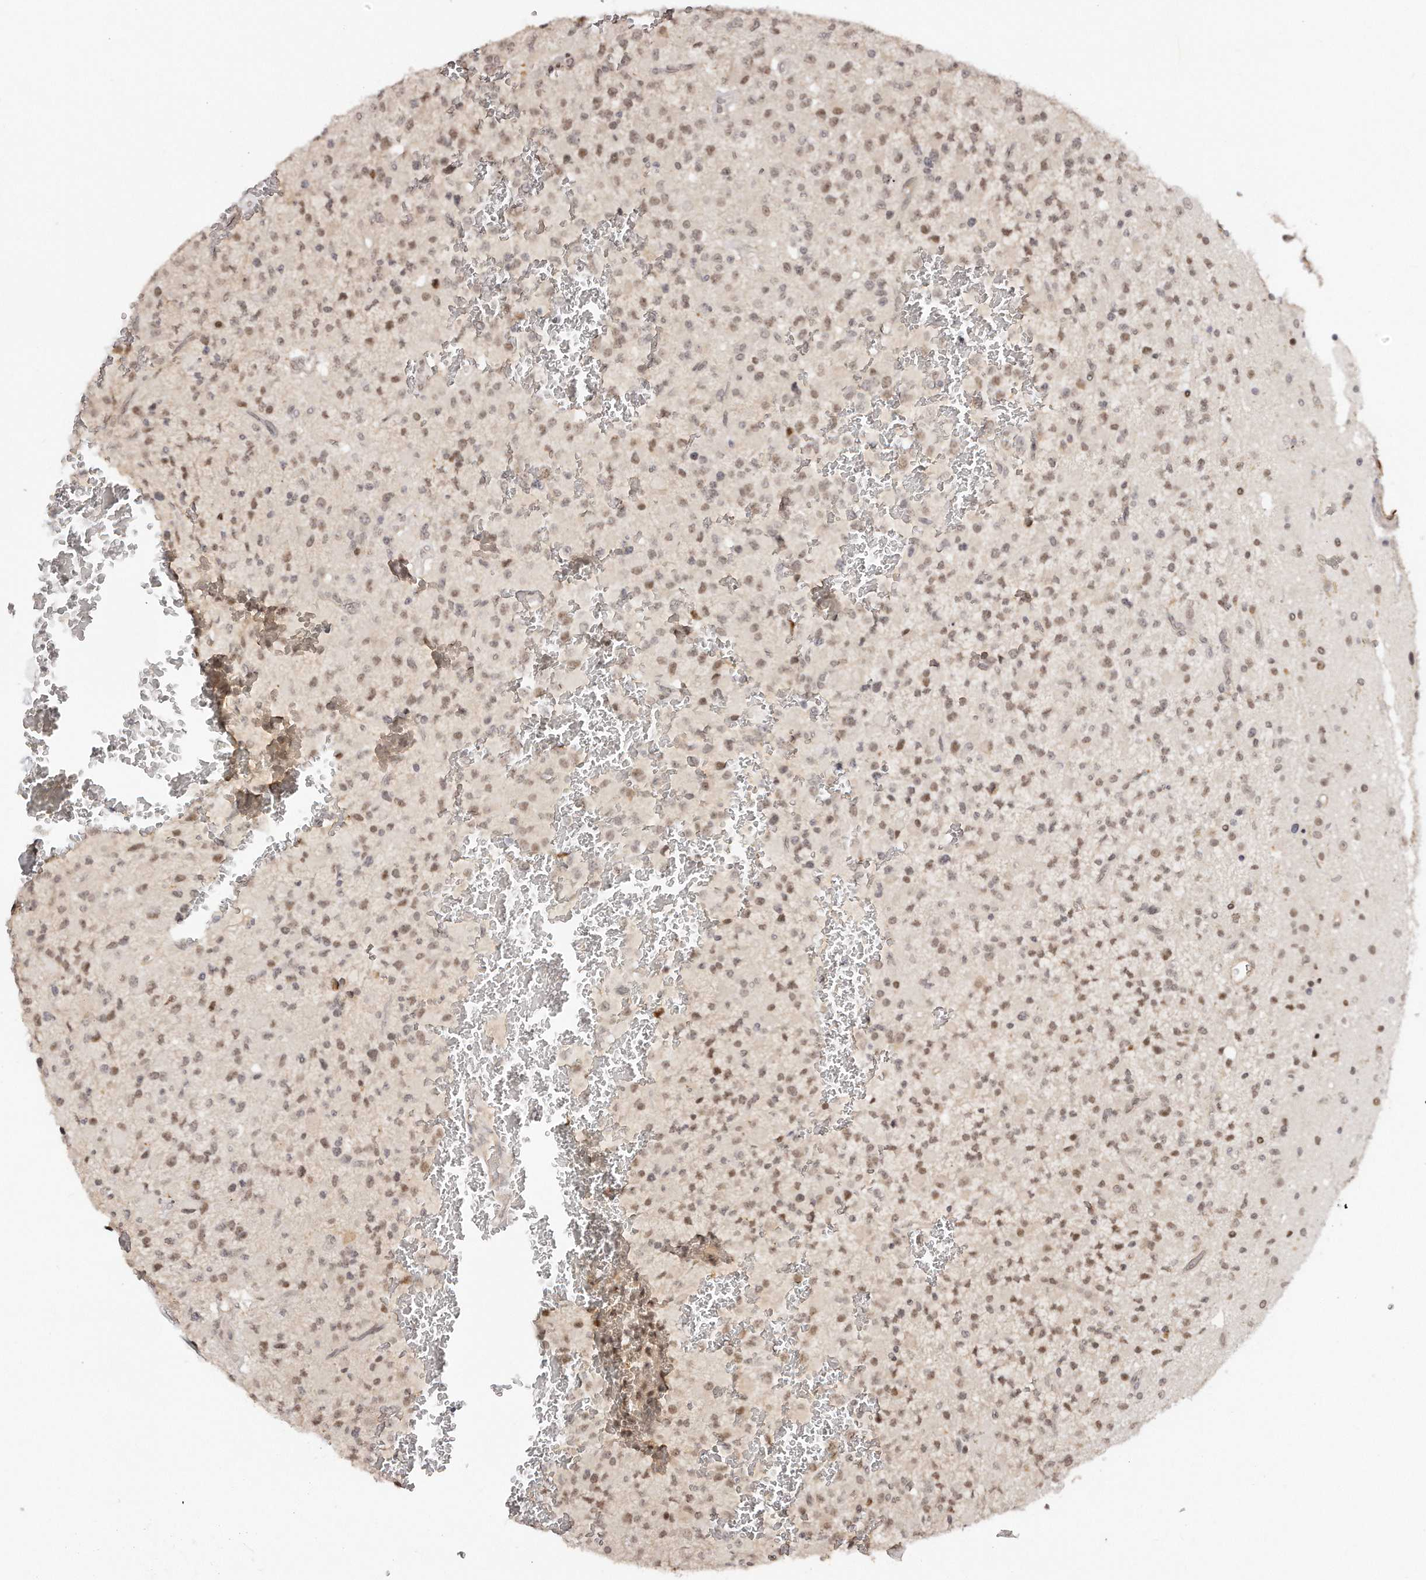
{"staining": {"intensity": "moderate", "quantity": ">75%", "location": "nuclear"}, "tissue": "glioma", "cell_type": "Tumor cells", "image_type": "cancer", "snomed": [{"axis": "morphology", "description": "Glioma, malignant, High grade"}, {"axis": "topography", "description": "Brain"}], "caption": "This image displays IHC staining of malignant glioma (high-grade), with medium moderate nuclear expression in about >75% of tumor cells.", "gene": "SOX4", "patient": {"sex": "male", "age": 34}}